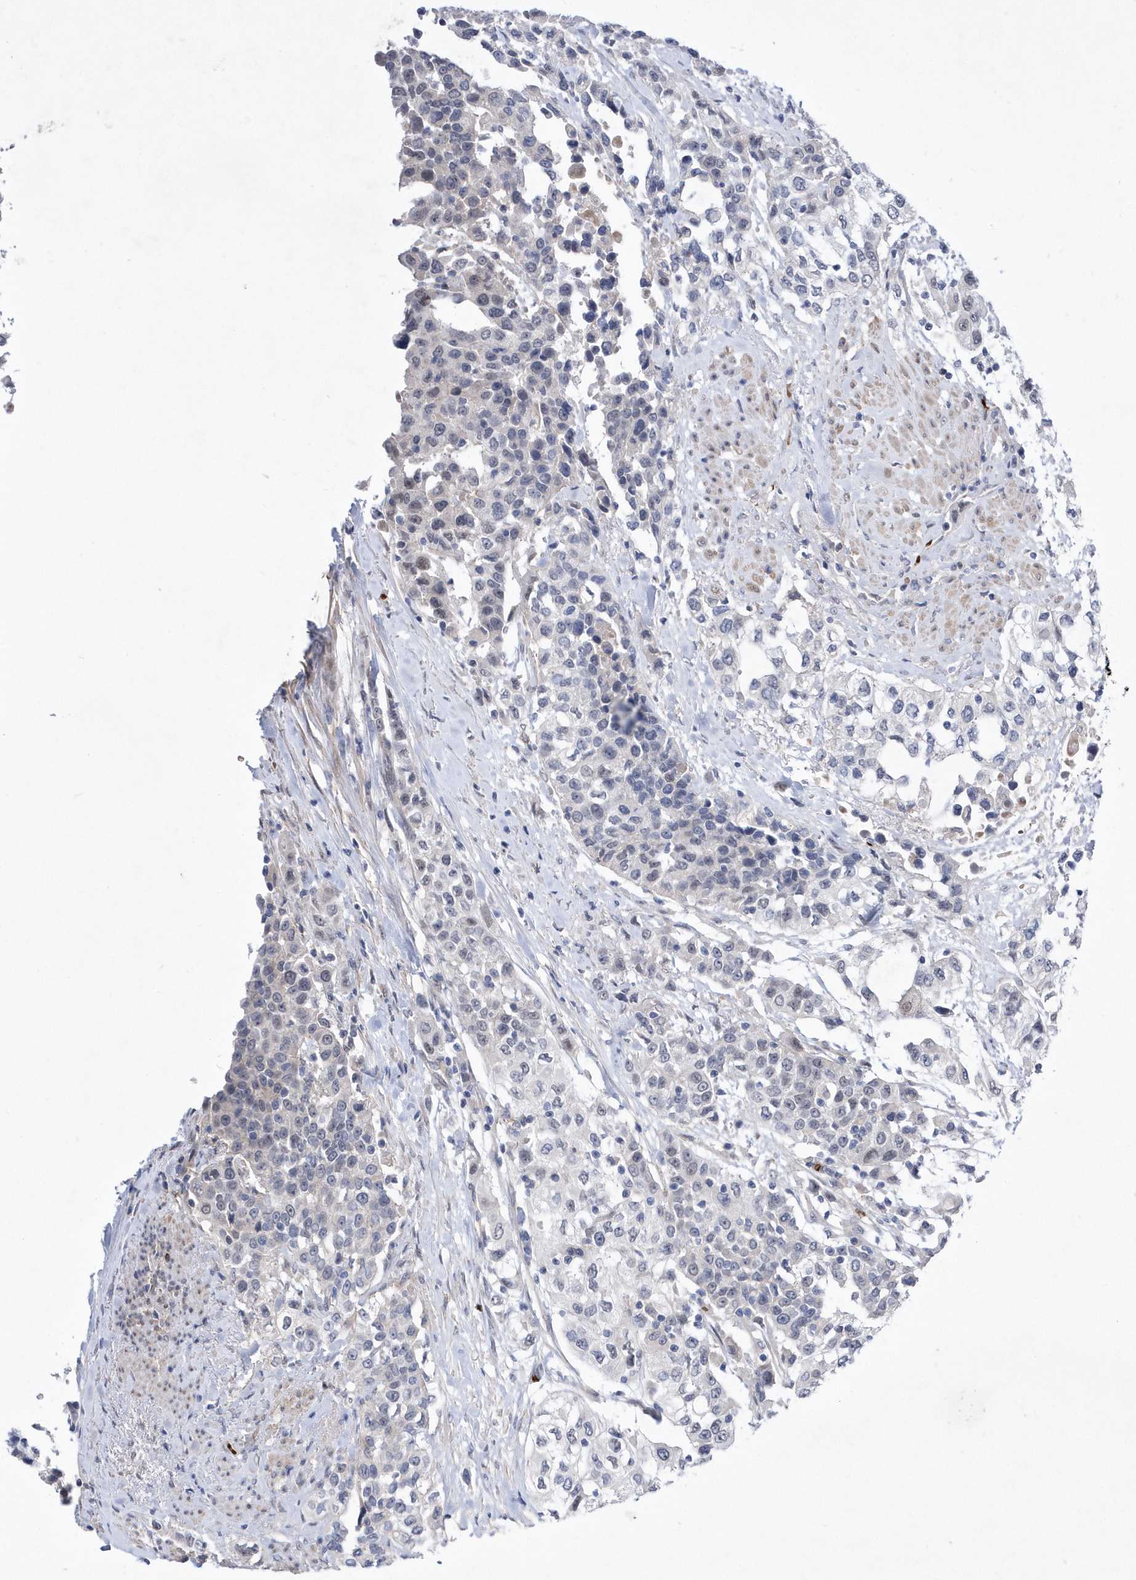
{"staining": {"intensity": "negative", "quantity": "none", "location": "none"}, "tissue": "urothelial cancer", "cell_type": "Tumor cells", "image_type": "cancer", "snomed": [{"axis": "morphology", "description": "Urothelial carcinoma, High grade"}, {"axis": "topography", "description": "Urinary bladder"}], "caption": "The photomicrograph exhibits no significant staining in tumor cells of urothelial cancer.", "gene": "ZNF875", "patient": {"sex": "female", "age": 80}}